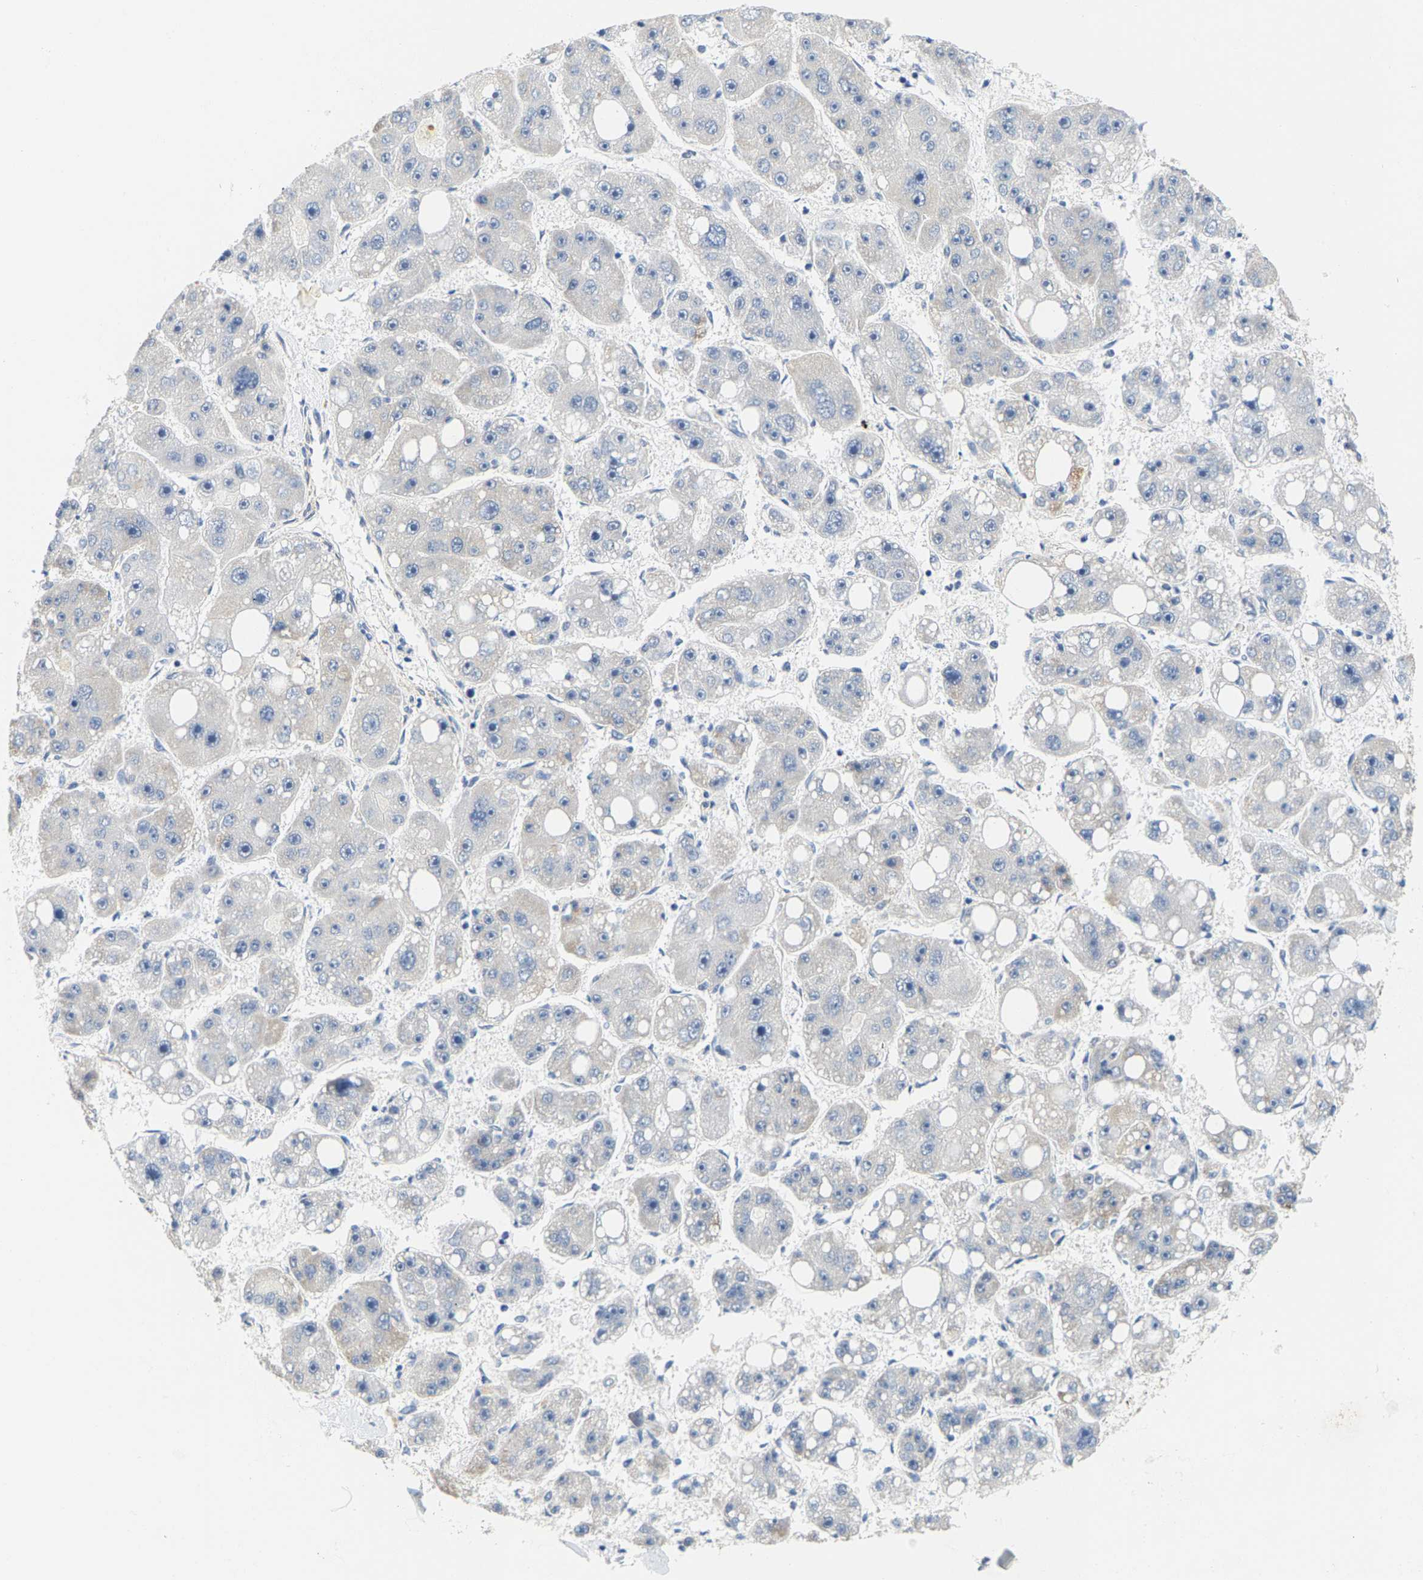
{"staining": {"intensity": "negative", "quantity": "none", "location": "none"}, "tissue": "liver cancer", "cell_type": "Tumor cells", "image_type": "cancer", "snomed": [{"axis": "morphology", "description": "Carcinoma, Hepatocellular, NOS"}, {"axis": "topography", "description": "Liver"}], "caption": "A high-resolution micrograph shows immunohistochemistry (IHC) staining of liver cancer (hepatocellular carcinoma), which exhibits no significant expression in tumor cells.", "gene": "SHMT2", "patient": {"sex": "female", "age": 61}}